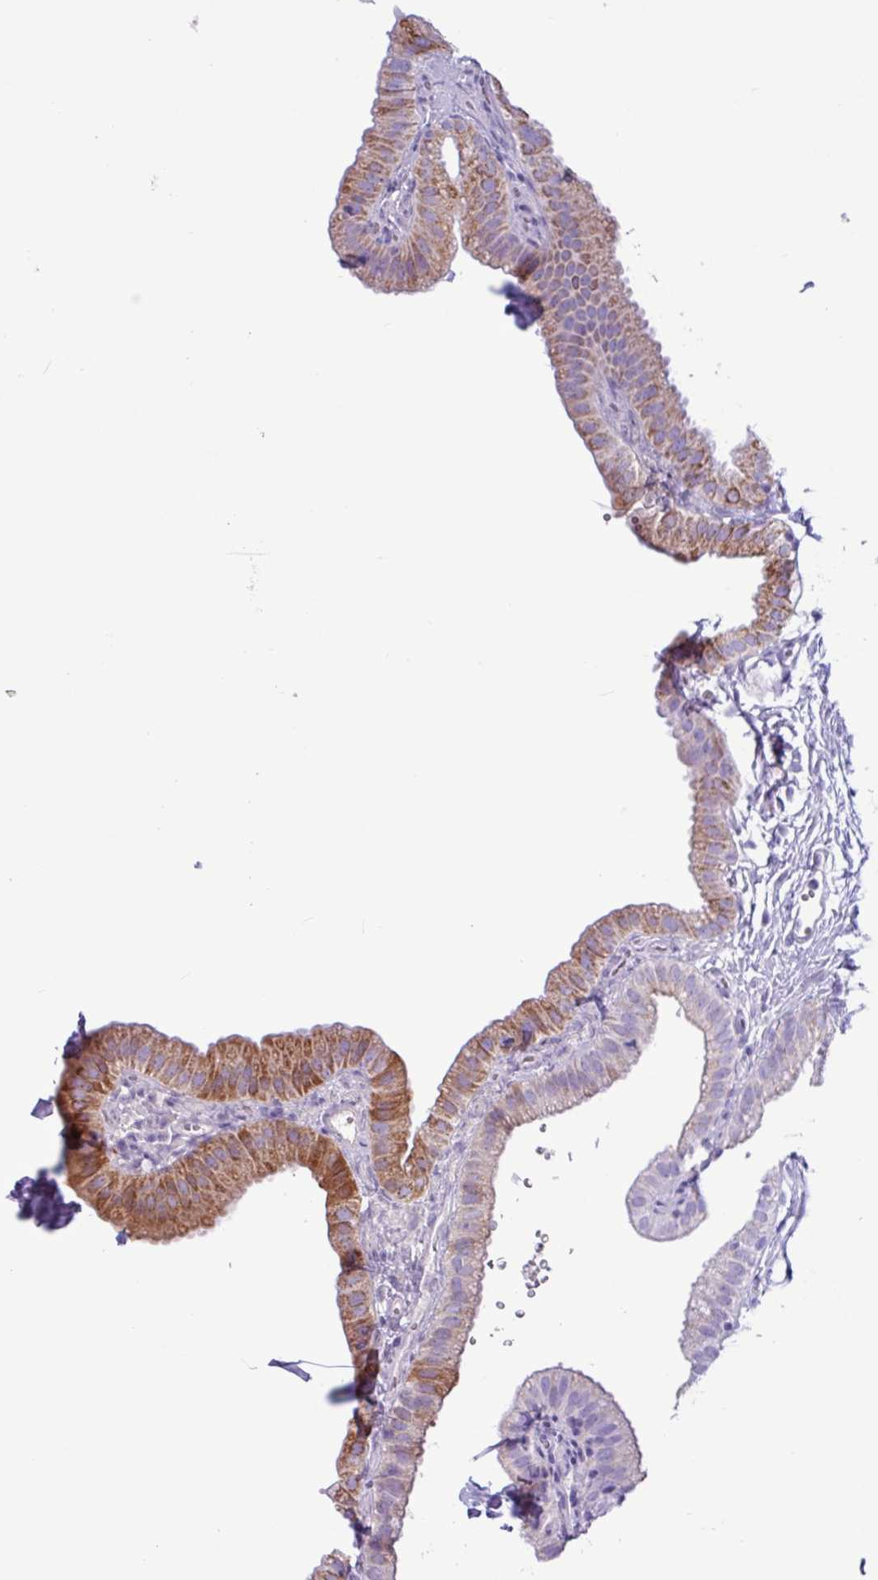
{"staining": {"intensity": "moderate", "quantity": "25%-75%", "location": "cytoplasmic/membranous"}, "tissue": "gallbladder", "cell_type": "Glandular cells", "image_type": "normal", "snomed": [{"axis": "morphology", "description": "Normal tissue, NOS"}, {"axis": "topography", "description": "Gallbladder"}], "caption": "Protein expression analysis of normal gallbladder demonstrates moderate cytoplasmic/membranous staining in approximately 25%-75% of glandular cells. Nuclei are stained in blue.", "gene": "CKMT2", "patient": {"sex": "female", "age": 61}}